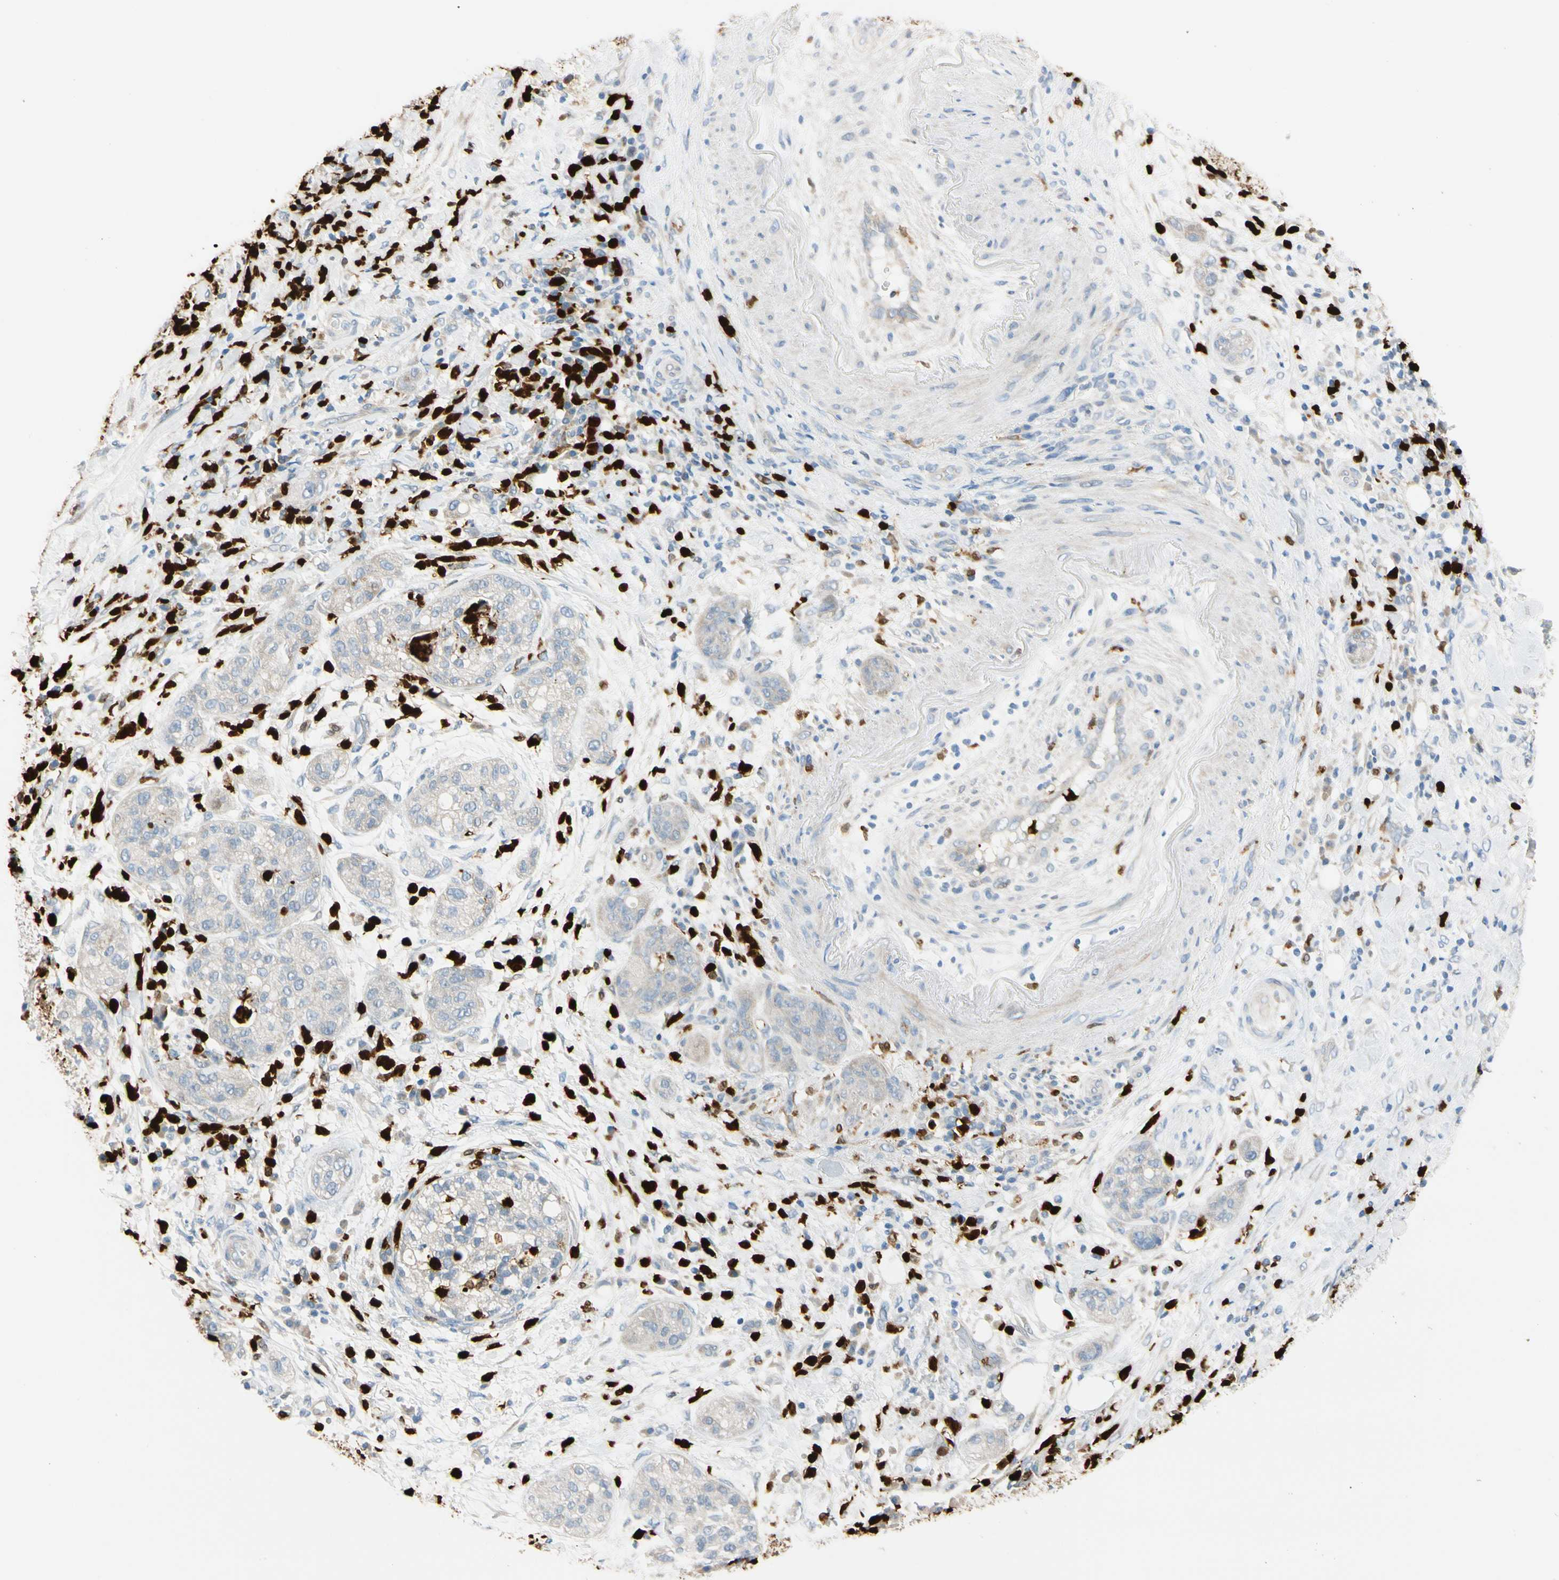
{"staining": {"intensity": "weak", "quantity": "25%-75%", "location": "cytoplasmic/membranous"}, "tissue": "pancreatic cancer", "cell_type": "Tumor cells", "image_type": "cancer", "snomed": [{"axis": "morphology", "description": "Adenocarcinoma, NOS"}, {"axis": "topography", "description": "Pancreas"}], "caption": "Pancreatic cancer was stained to show a protein in brown. There is low levels of weak cytoplasmic/membranous staining in about 25%-75% of tumor cells.", "gene": "TRAF5", "patient": {"sex": "female", "age": 78}}